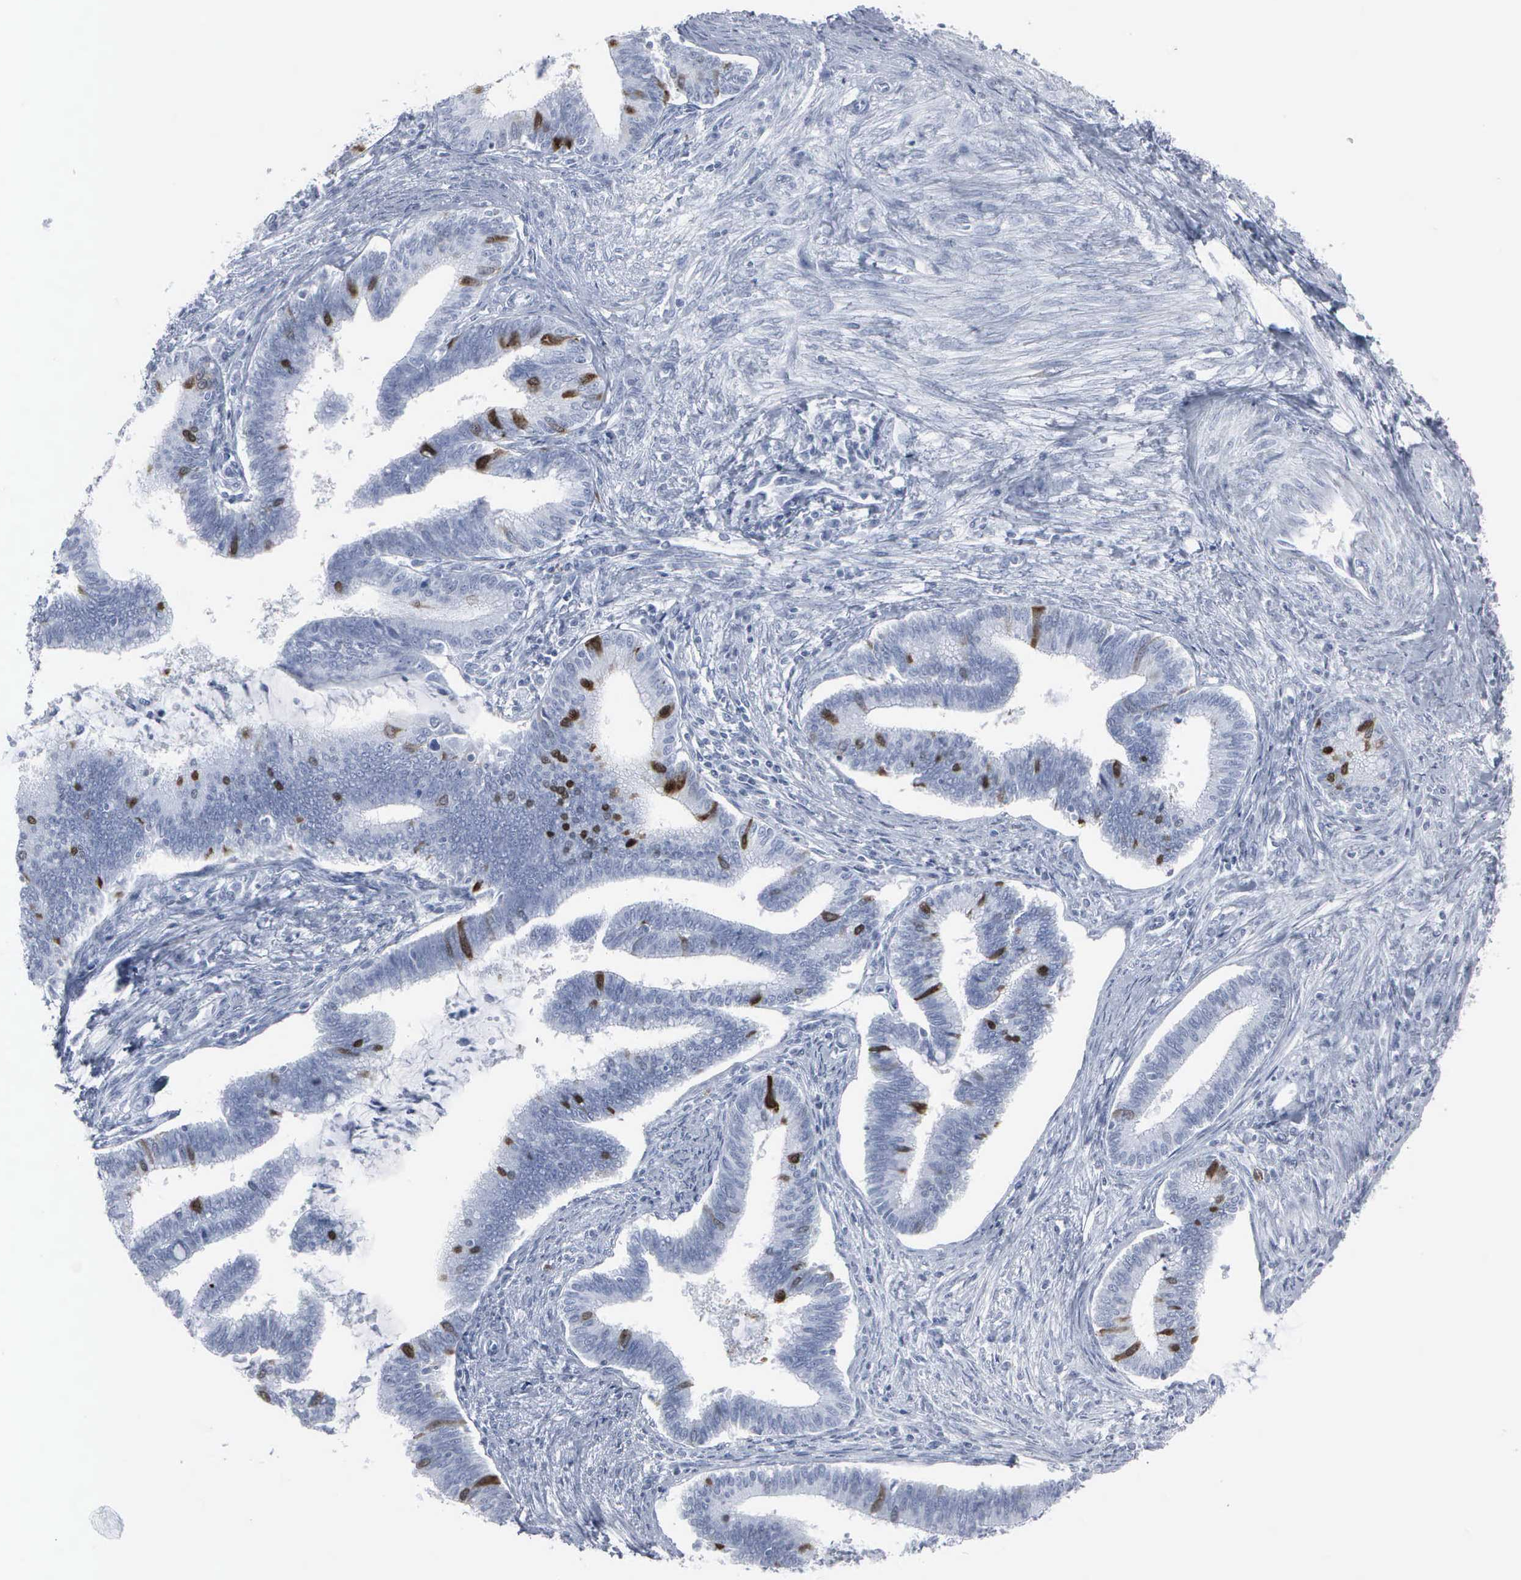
{"staining": {"intensity": "strong", "quantity": "<25%", "location": "cytoplasmic/membranous,nuclear"}, "tissue": "cervical cancer", "cell_type": "Tumor cells", "image_type": "cancer", "snomed": [{"axis": "morphology", "description": "Adenocarcinoma, NOS"}, {"axis": "topography", "description": "Cervix"}], "caption": "Immunohistochemistry (DAB (3,3'-diaminobenzidine)) staining of human cervical adenocarcinoma reveals strong cytoplasmic/membranous and nuclear protein expression in about <25% of tumor cells.", "gene": "CCNB1", "patient": {"sex": "female", "age": 36}}